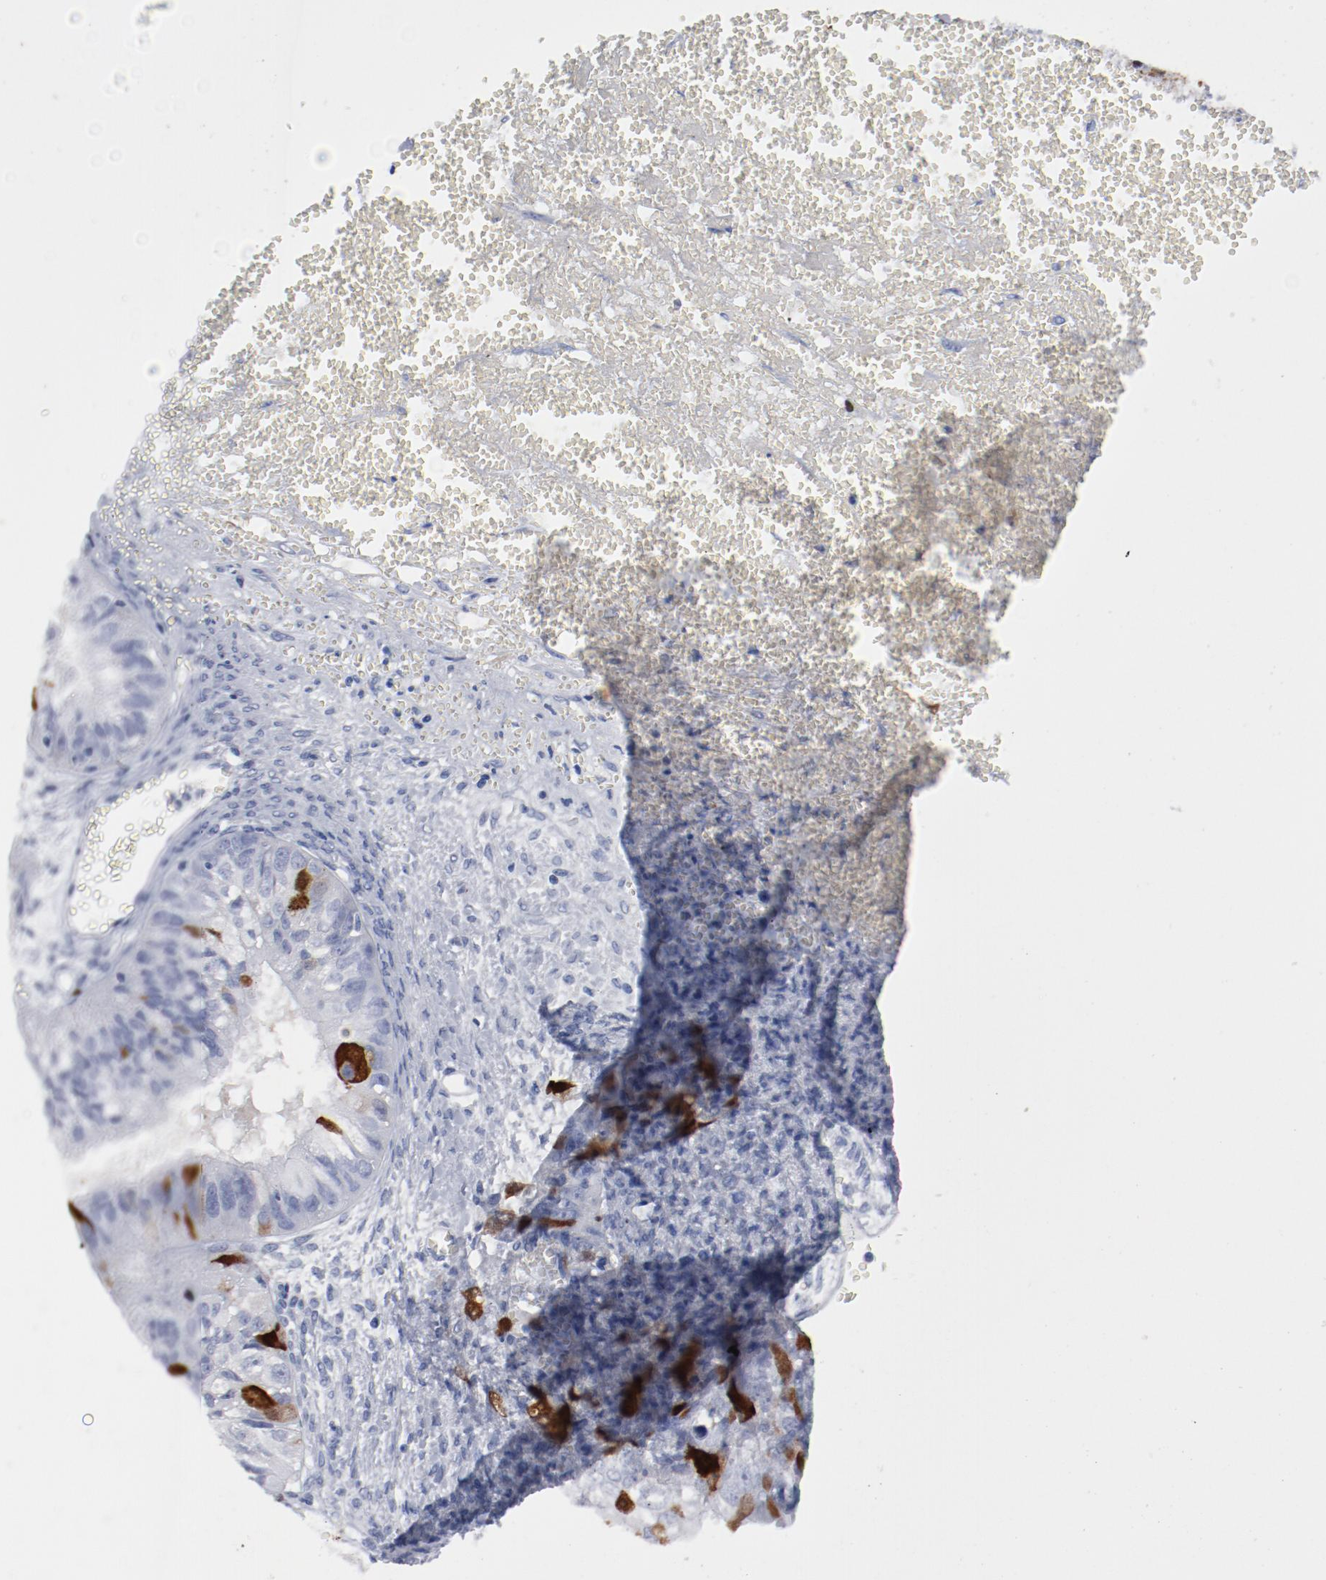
{"staining": {"intensity": "strong", "quantity": "<25%", "location": "cytoplasmic/membranous,nuclear"}, "tissue": "ovarian cancer", "cell_type": "Tumor cells", "image_type": "cancer", "snomed": [{"axis": "morphology", "description": "Carcinoma, endometroid"}, {"axis": "topography", "description": "Ovary"}], "caption": "Strong cytoplasmic/membranous and nuclear protein expression is seen in approximately <25% of tumor cells in ovarian endometroid carcinoma.", "gene": "CDC20", "patient": {"sex": "female", "age": 85}}